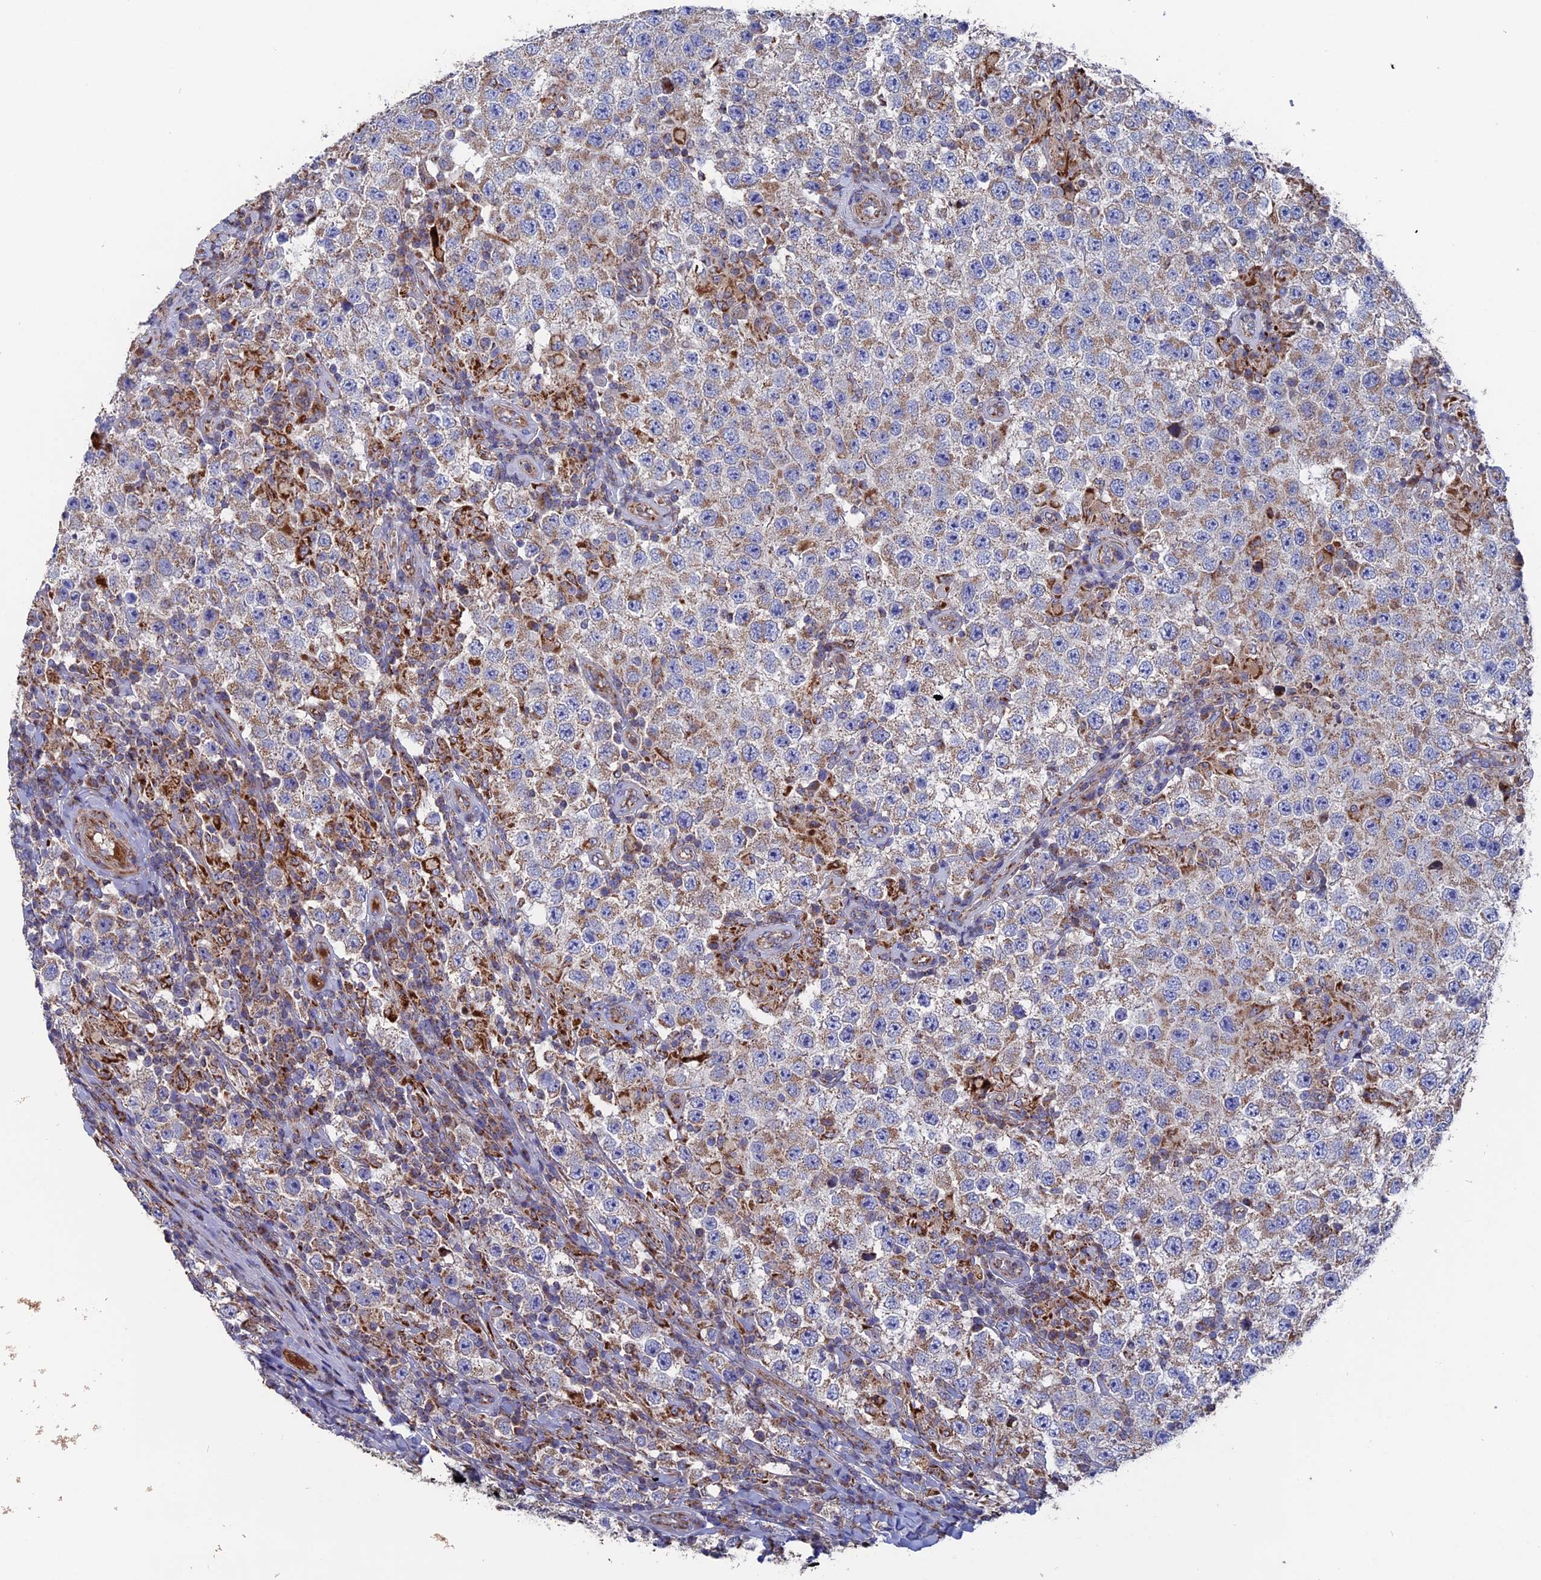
{"staining": {"intensity": "weak", "quantity": "25%-75%", "location": "cytoplasmic/membranous"}, "tissue": "testis cancer", "cell_type": "Tumor cells", "image_type": "cancer", "snomed": [{"axis": "morphology", "description": "Normal tissue, NOS"}, {"axis": "morphology", "description": "Urothelial carcinoma, High grade"}, {"axis": "morphology", "description": "Seminoma, NOS"}, {"axis": "morphology", "description": "Carcinoma, Embryonal, NOS"}, {"axis": "topography", "description": "Urinary bladder"}, {"axis": "topography", "description": "Testis"}], "caption": "High-power microscopy captured an immunohistochemistry (IHC) micrograph of testis cancer, revealing weak cytoplasmic/membranous expression in about 25%-75% of tumor cells.", "gene": "TGFA", "patient": {"sex": "male", "age": 41}}